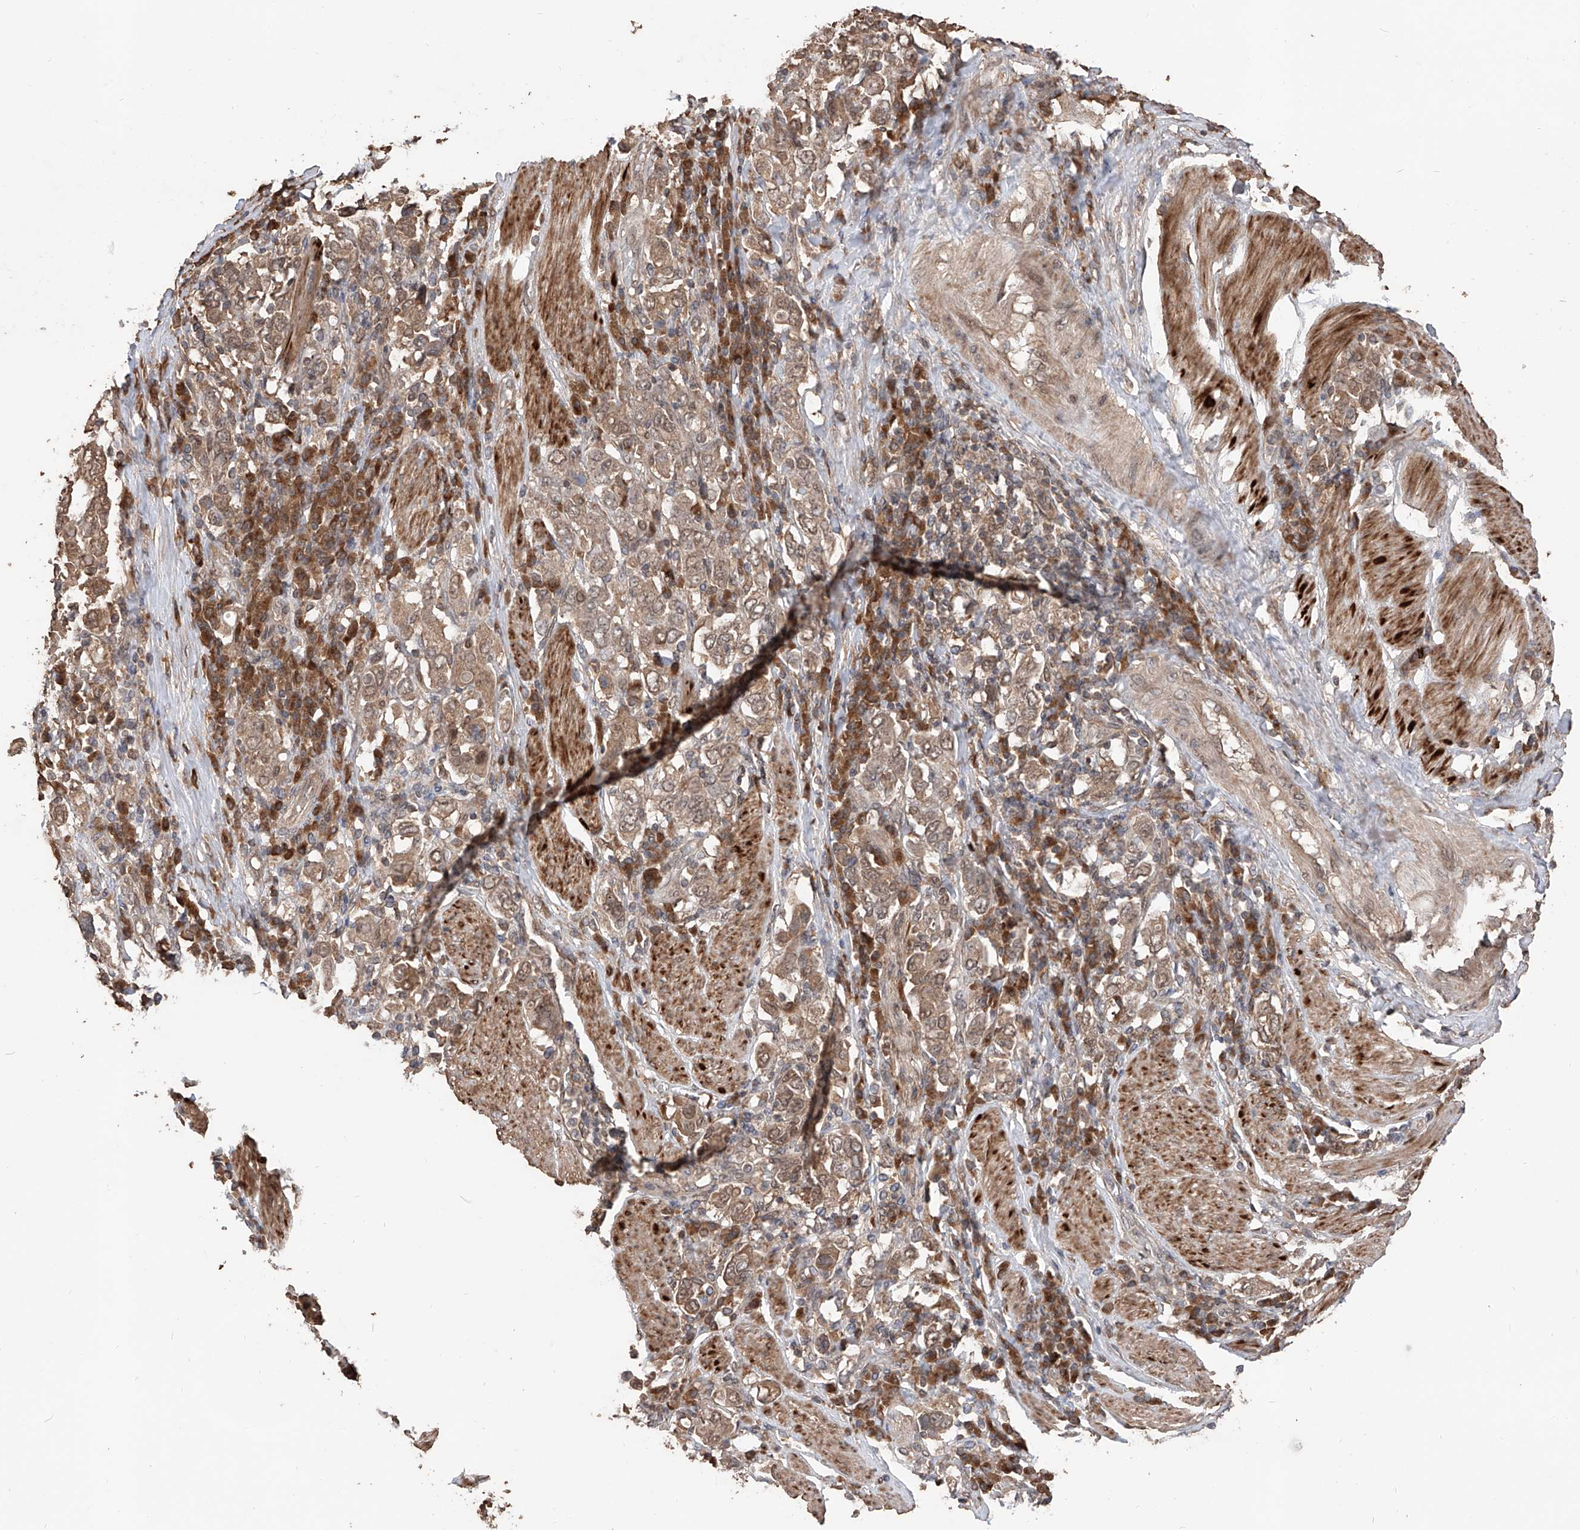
{"staining": {"intensity": "moderate", "quantity": ">75%", "location": "cytoplasmic/membranous,nuclear"}, "tissue": "stomach cancer", "cell_type": "Tumor cells", "image_type": "cancer", "snomed": [{"axis": "morphology", "description": "Adenocarcinoma, NOS"}, {"axis": "topography", "description": "Stomach, upper"}], "caption": "Moderate cytoplasmic/membranous and nuclear staining is present in about >75% of tumor cells in stomach cancer.", "gene": "FAM135A", "patient": {"sex": "male", "age": 62}}